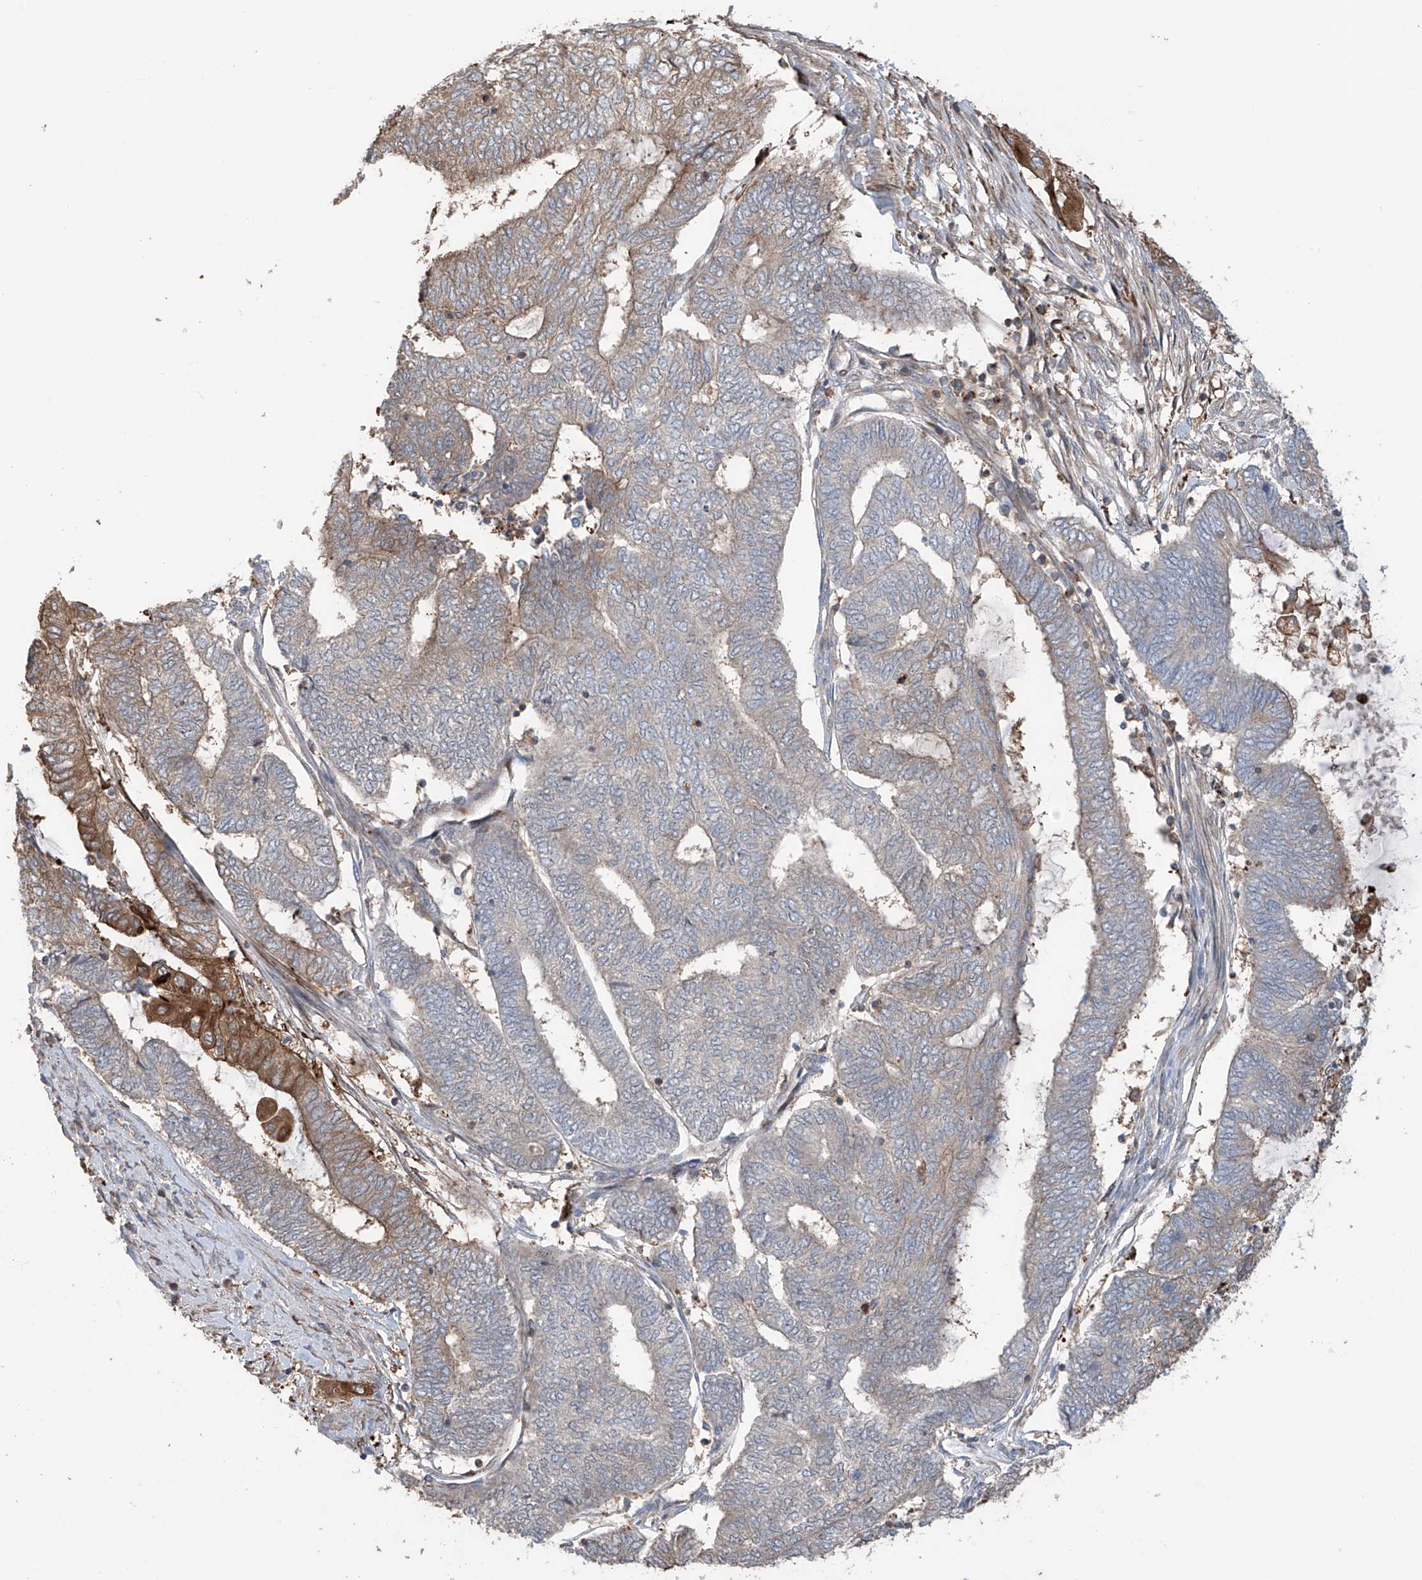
{"staining": {"intensity": "moderate", "quantity": "<25%", "location": "cytoplasmic/membranous"}, "tissue": "endometrial cancer", "cell_type": "Tumor cells", "image_type": "cancer", "snomed": [{"axis": "morphology", "description": "Adenocarcinoma, NOS"}, {"axis": "topography", "description": "Uterus"}, {"axis": "topography", "description": "Endometrium"}], "caption": "Endometrial cancer tissue displays moderate cytoplasmic/membranous expression in about <25% of tumor cells", "gene": "SAMD3", "patient": {"sex": "female", "age": 70}}